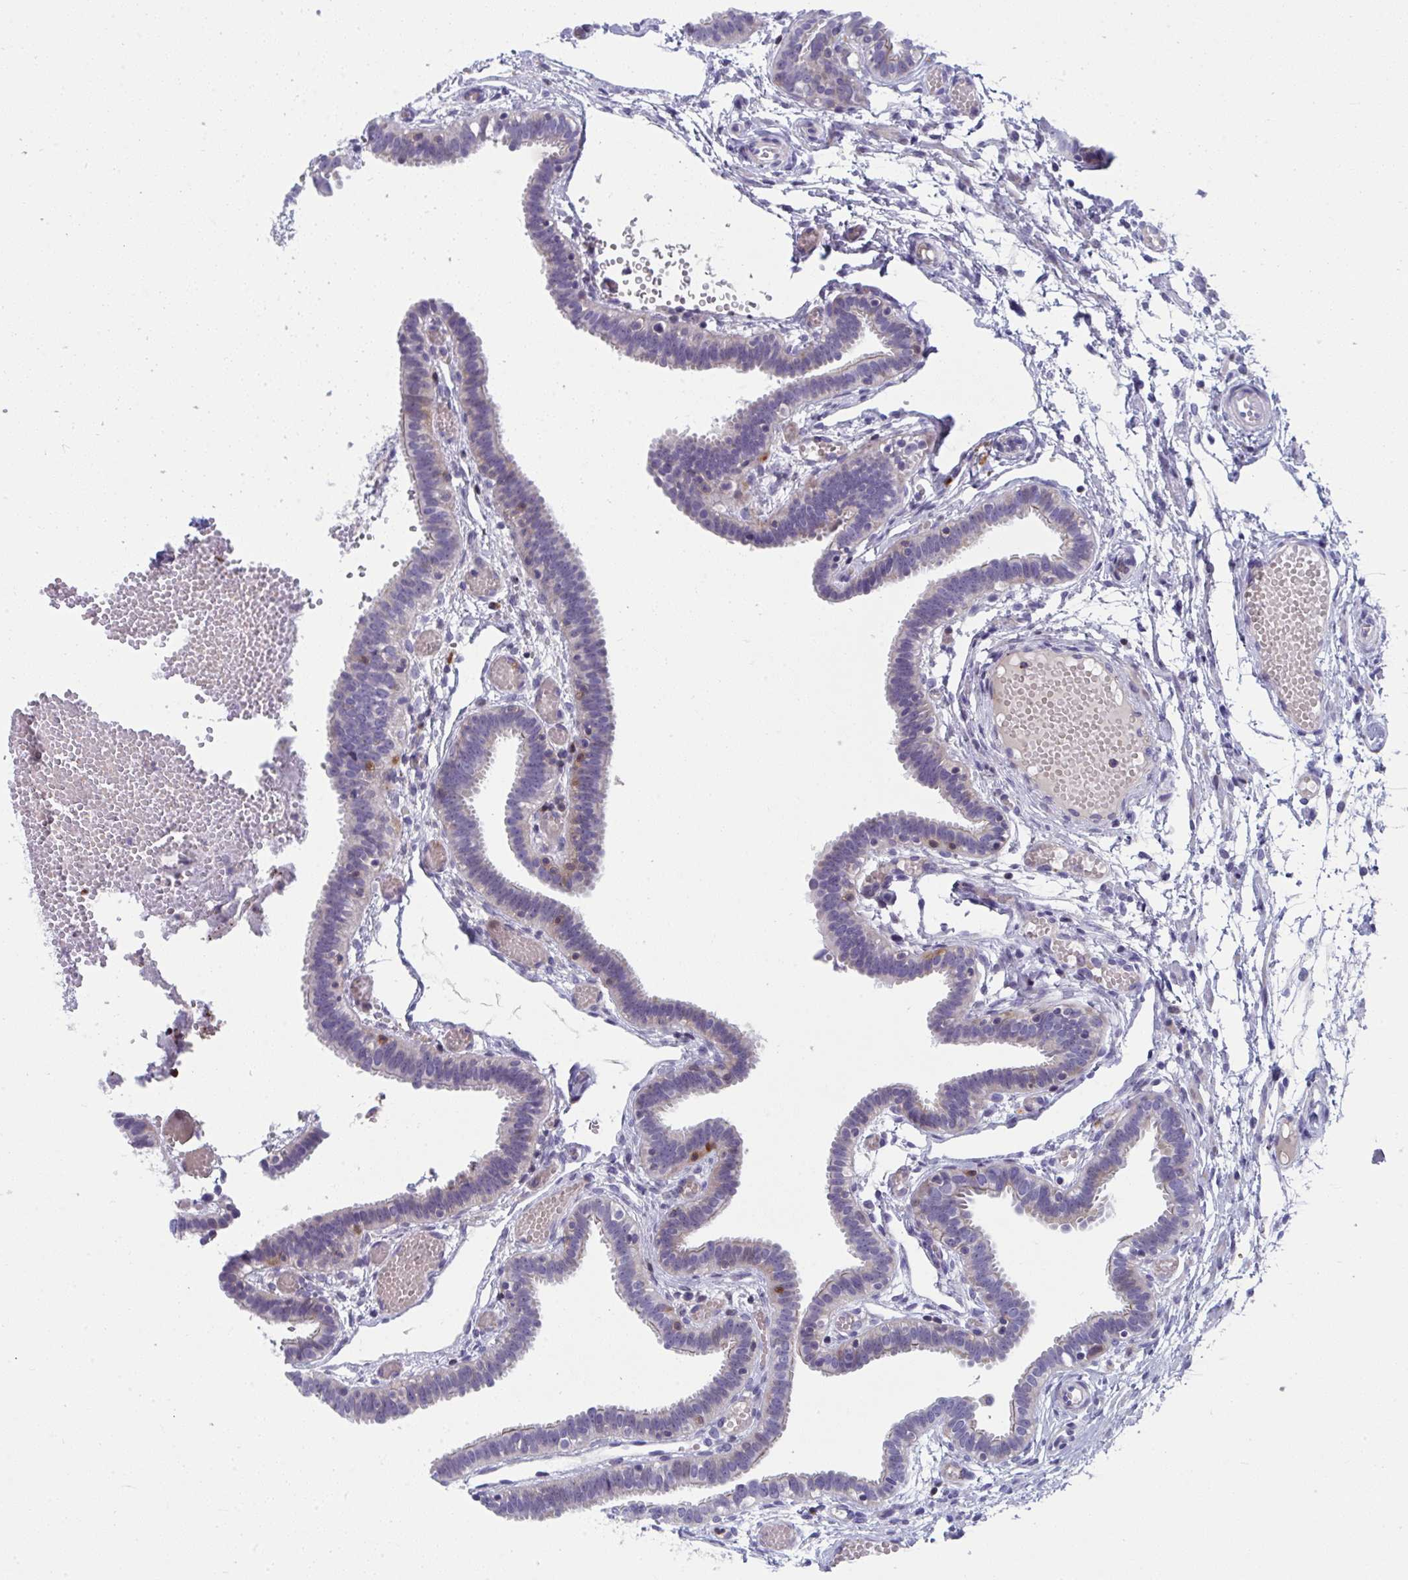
{"staining": {"intensity": "weak", "quantity": "<25%", "location": "cytoplasmic/membranous"}, "tissue": "fallopian tube", "cell_type": "Glandular cells", "image_type": "normal", "snomed": [{"axis": "morphology", "description": "Normal tissue, NOS"}, {"axis": "topography", "description": "Fallopian tube"}], "caption": "Human fallopian tube stained for a protein using immunohistochemistry (IHC) reveals no positivity in glandular cells.", "gene": "AOC2", "patient": {"sex": "female", "age": 37}}